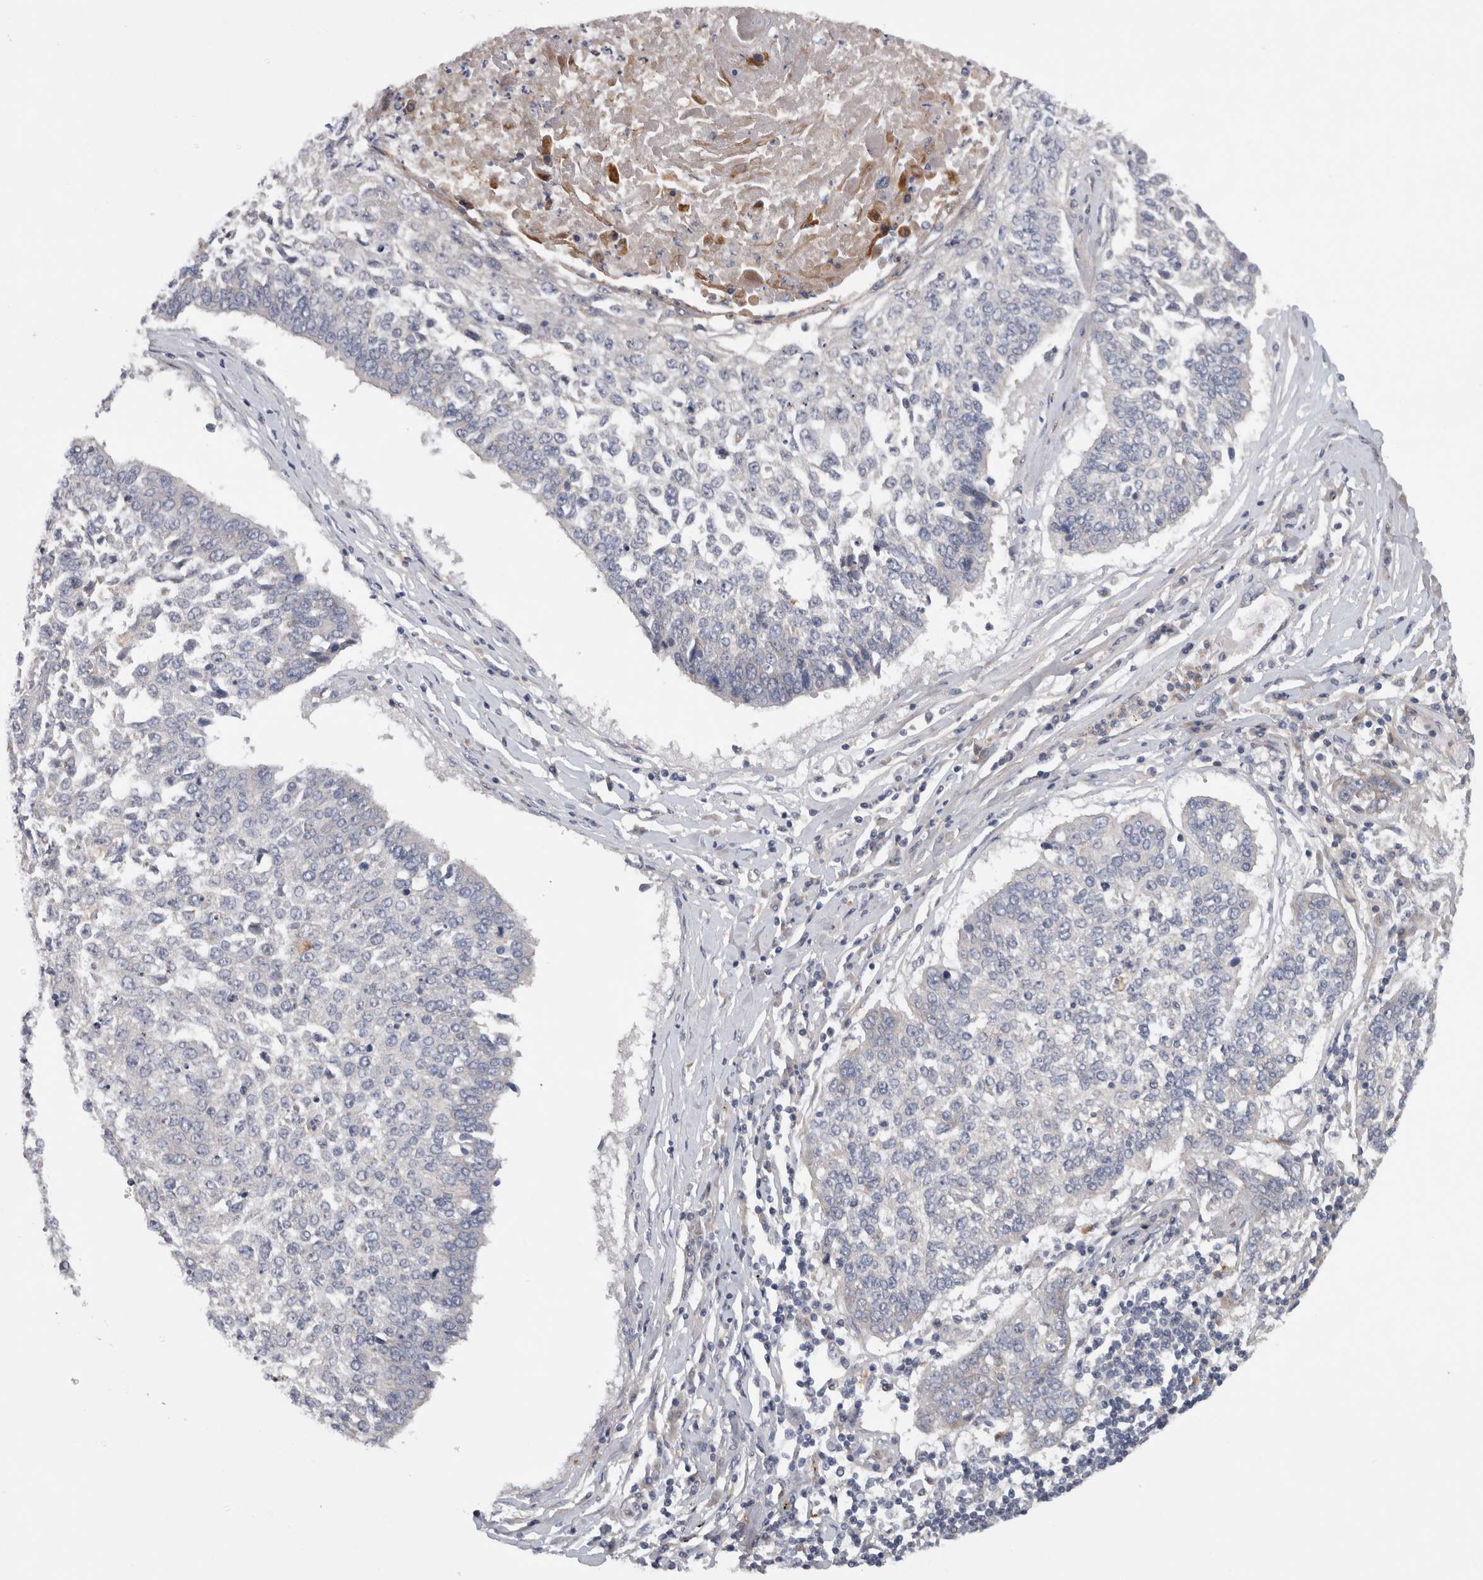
{"staining": {"intensity": "negative", "quantity": "none", "location": "none"}, "tissue": "lung cancer", "cell_type": "Tumor cells", "image_type": "cancer", "snomed": [{"axis": "morphology", "description": "Normal tissue, NOS"}, {"axis": "morphology", "description": "Squamous cell carcinoma, NOS"}, {"axis": "topography", "description": "Cartilage tissue"}, {"axis": "topography", "description": "Bronchus"}, {"axis": "topography", "description": "Lung"}, {"axis": "topography", "description": "Peripheral nerve tissue"}], "caption": "Tumor cells show no significant protein positivity in squamous cell carcinoma (lung). (Stains: DAB (3,3'-diaminobenzidine) immunohistochemistry (IHC) with hematoxylin counter stain, Microscopy: brightfield microscopy at high magnification).", "gene": "ATXN2", "patient": {"sex": "female", "age": 49}}